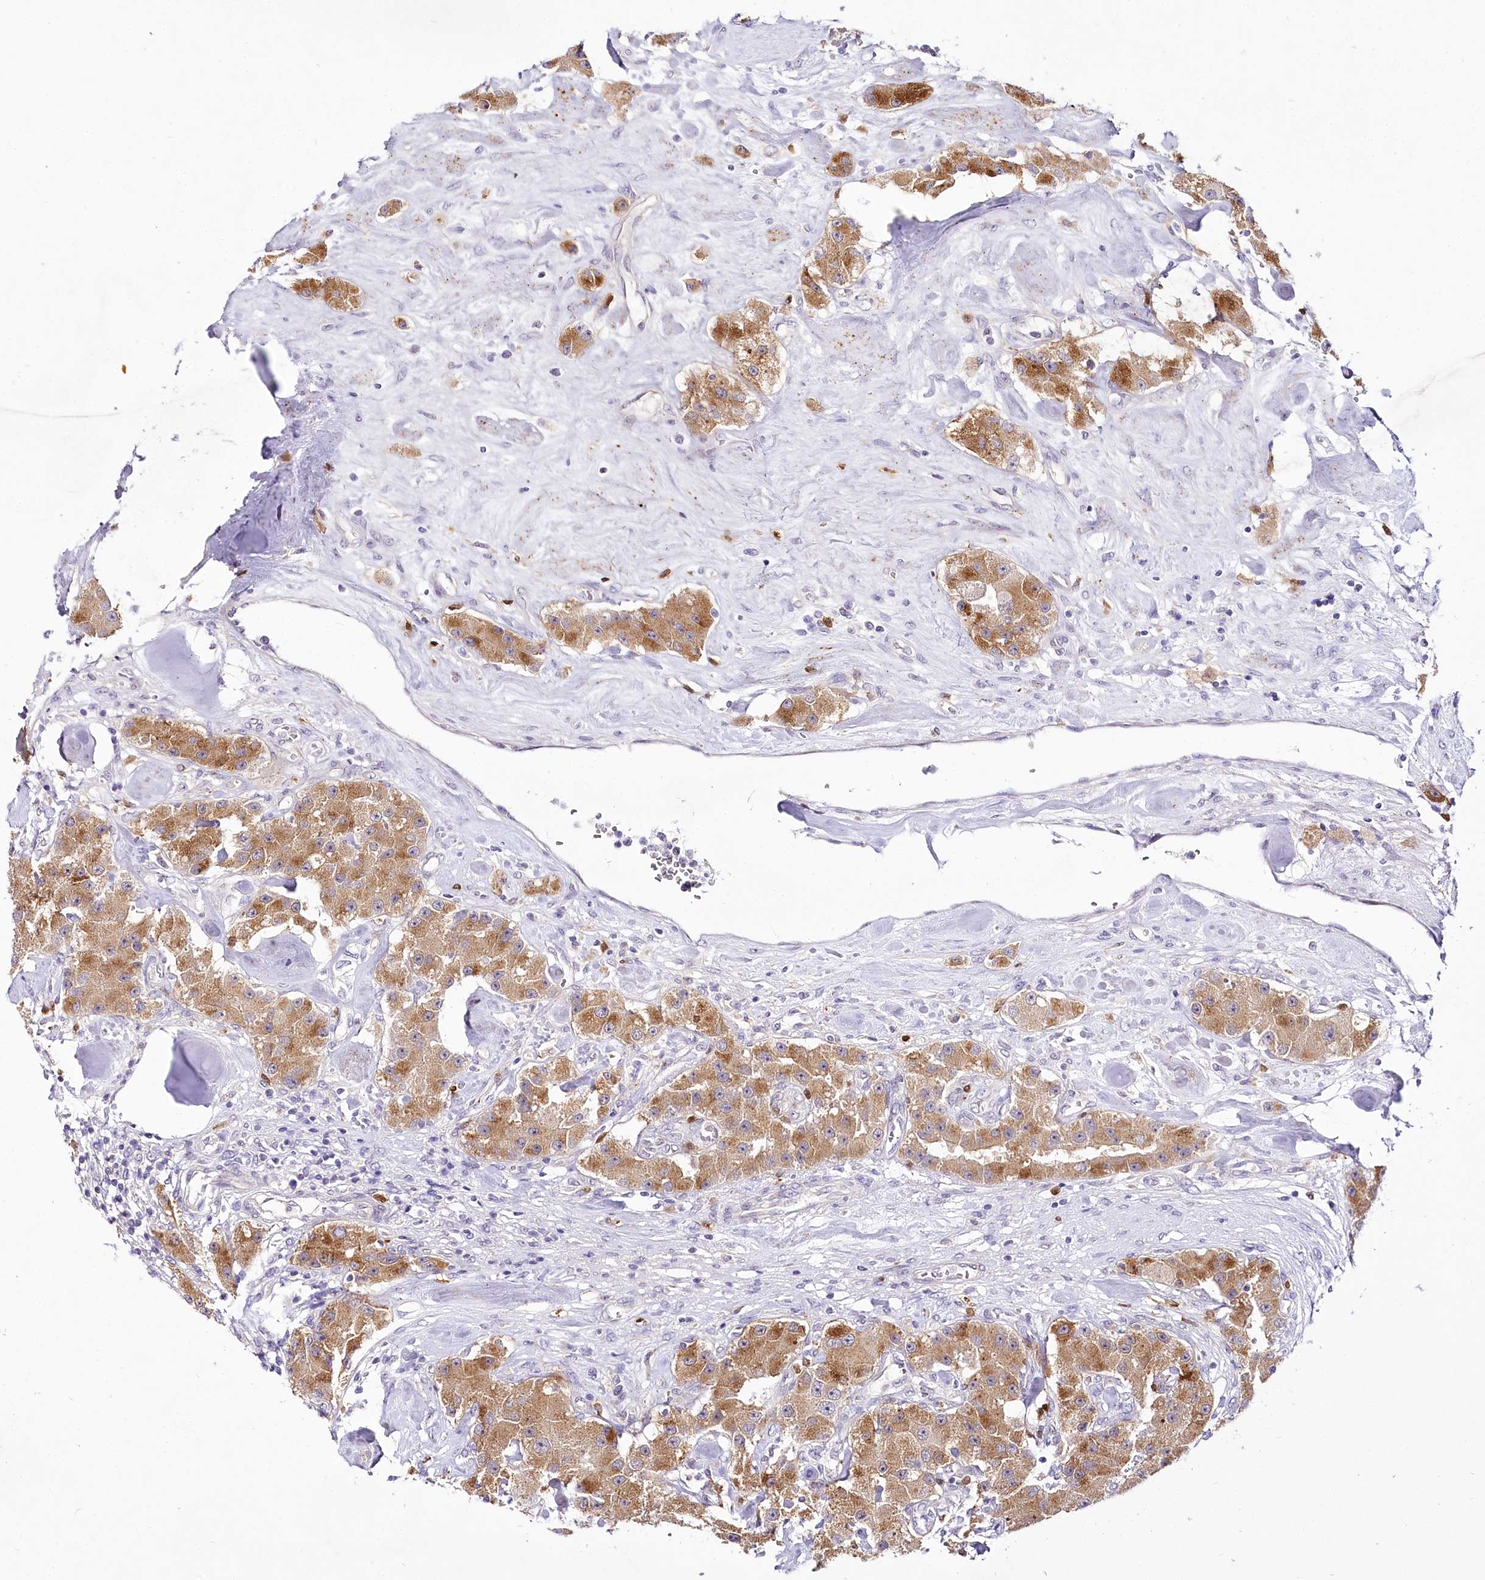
{"staining": {"intensity": "moderate", "quantity": ">75%", "location": "cytoplasmic/membranous"}, "tissue": "carcinoid", "cell_type": "Tumor cells", "image_type": "cancer", "snomed": [{"axis": "morphology", "description": "Carcinoid, malignant, NOS"}, {"axis": "topography", "description": "Pancreas"}], "caption": "A micrograph of human carcinoid stained for a protein reveals moderate cytoplasmic/membranous brown staining in tumor cells.", "gene": "VWA5A", "patient": {"sex": "male", "age": 41}}